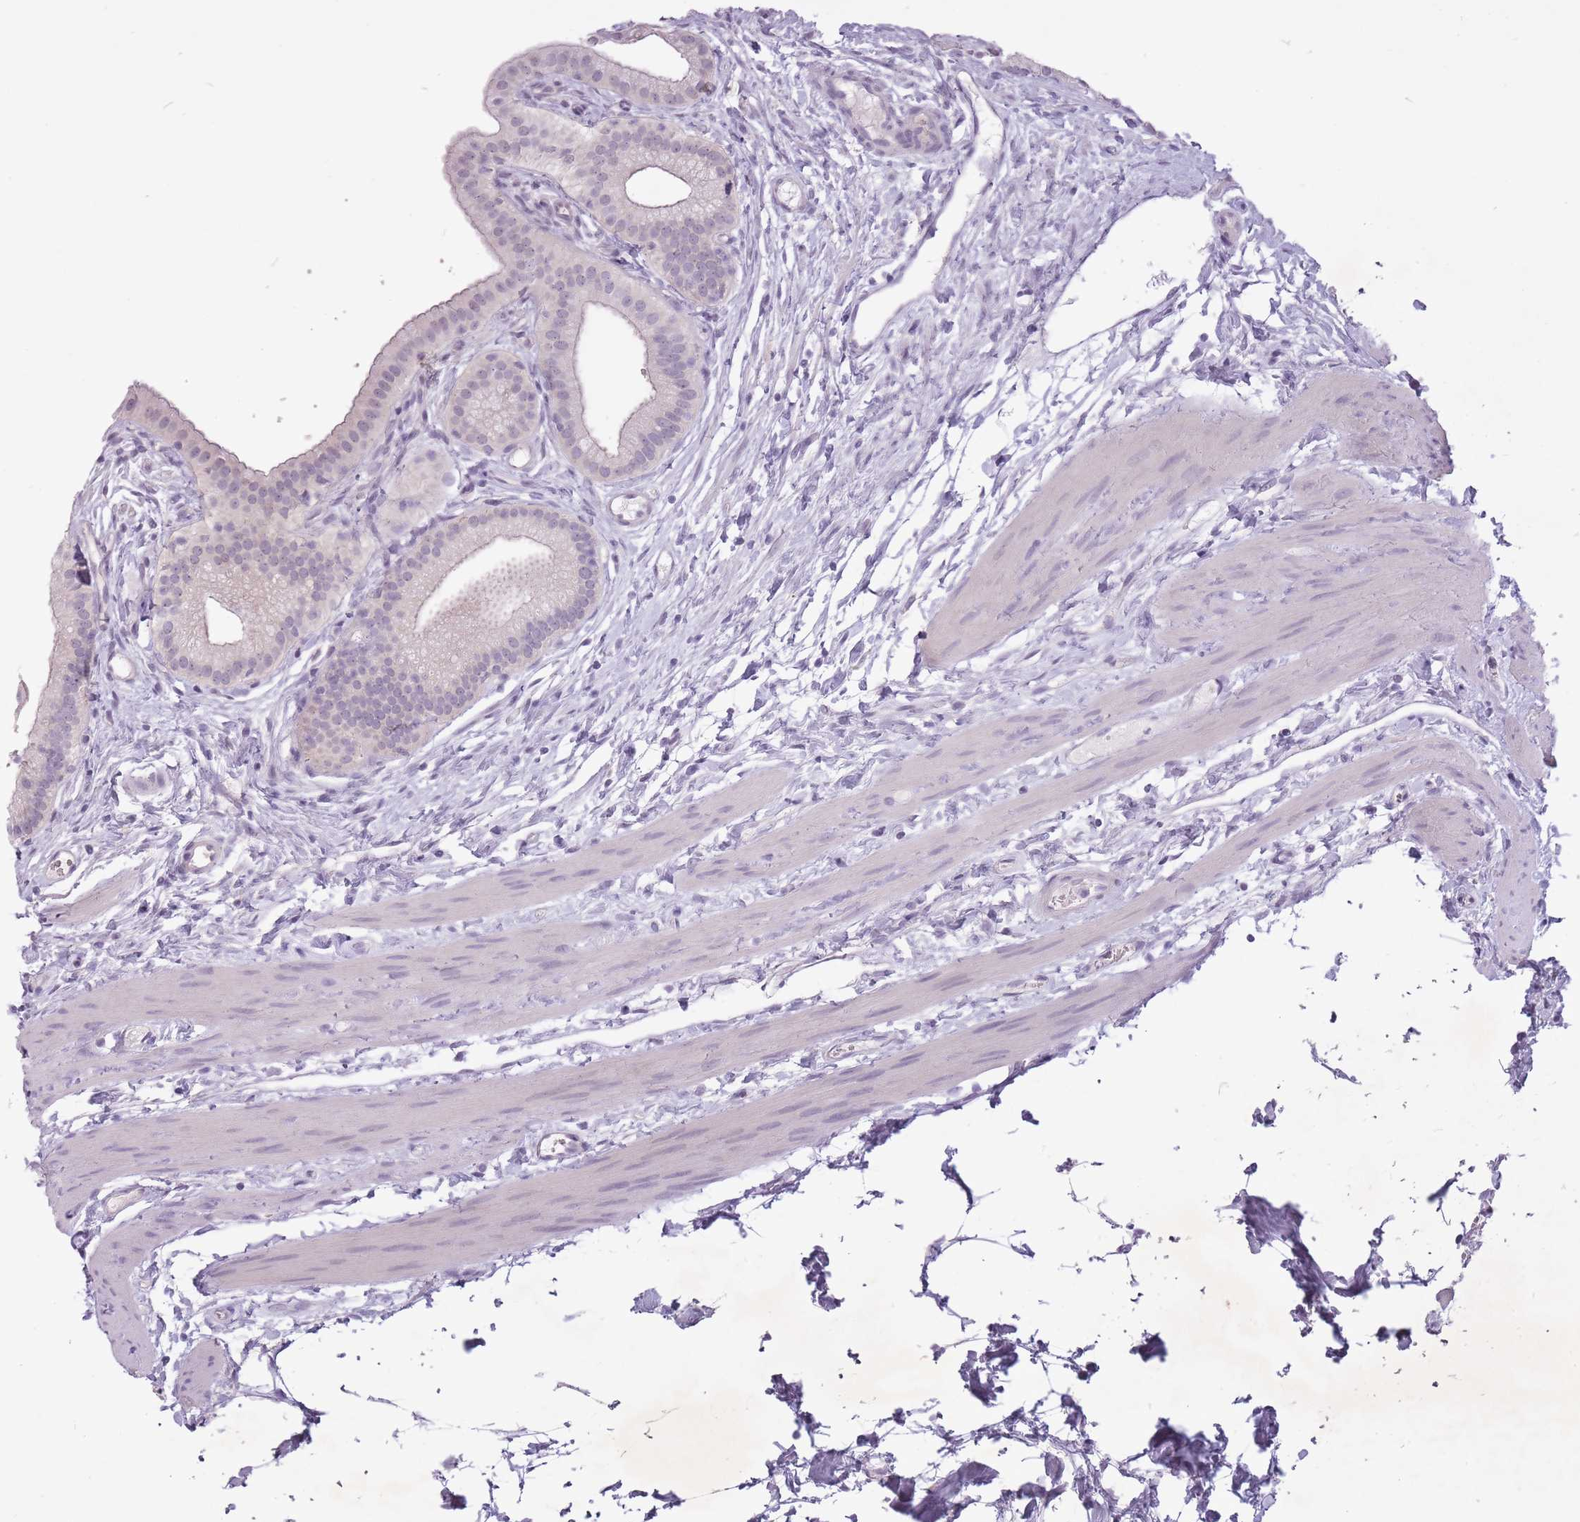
{"staining": {"intensity": "negative", "quantity": "none", "location": "none"}, "tissue": "gallbladder", "cell_type": "Glandular cells", "image_type": "normal", "snomed": [{"axis": "morphology", "description": "Normal tissue, NOS"}, {"axis": "topography", "description": "Gallbladder"}], "caption": "The immunohistochemistry (IHC) micrograph has no significant staining in glandular cells of gallbladder.", "gene": "FAM43B", "patient": {"sex": "female", "age": 54}}